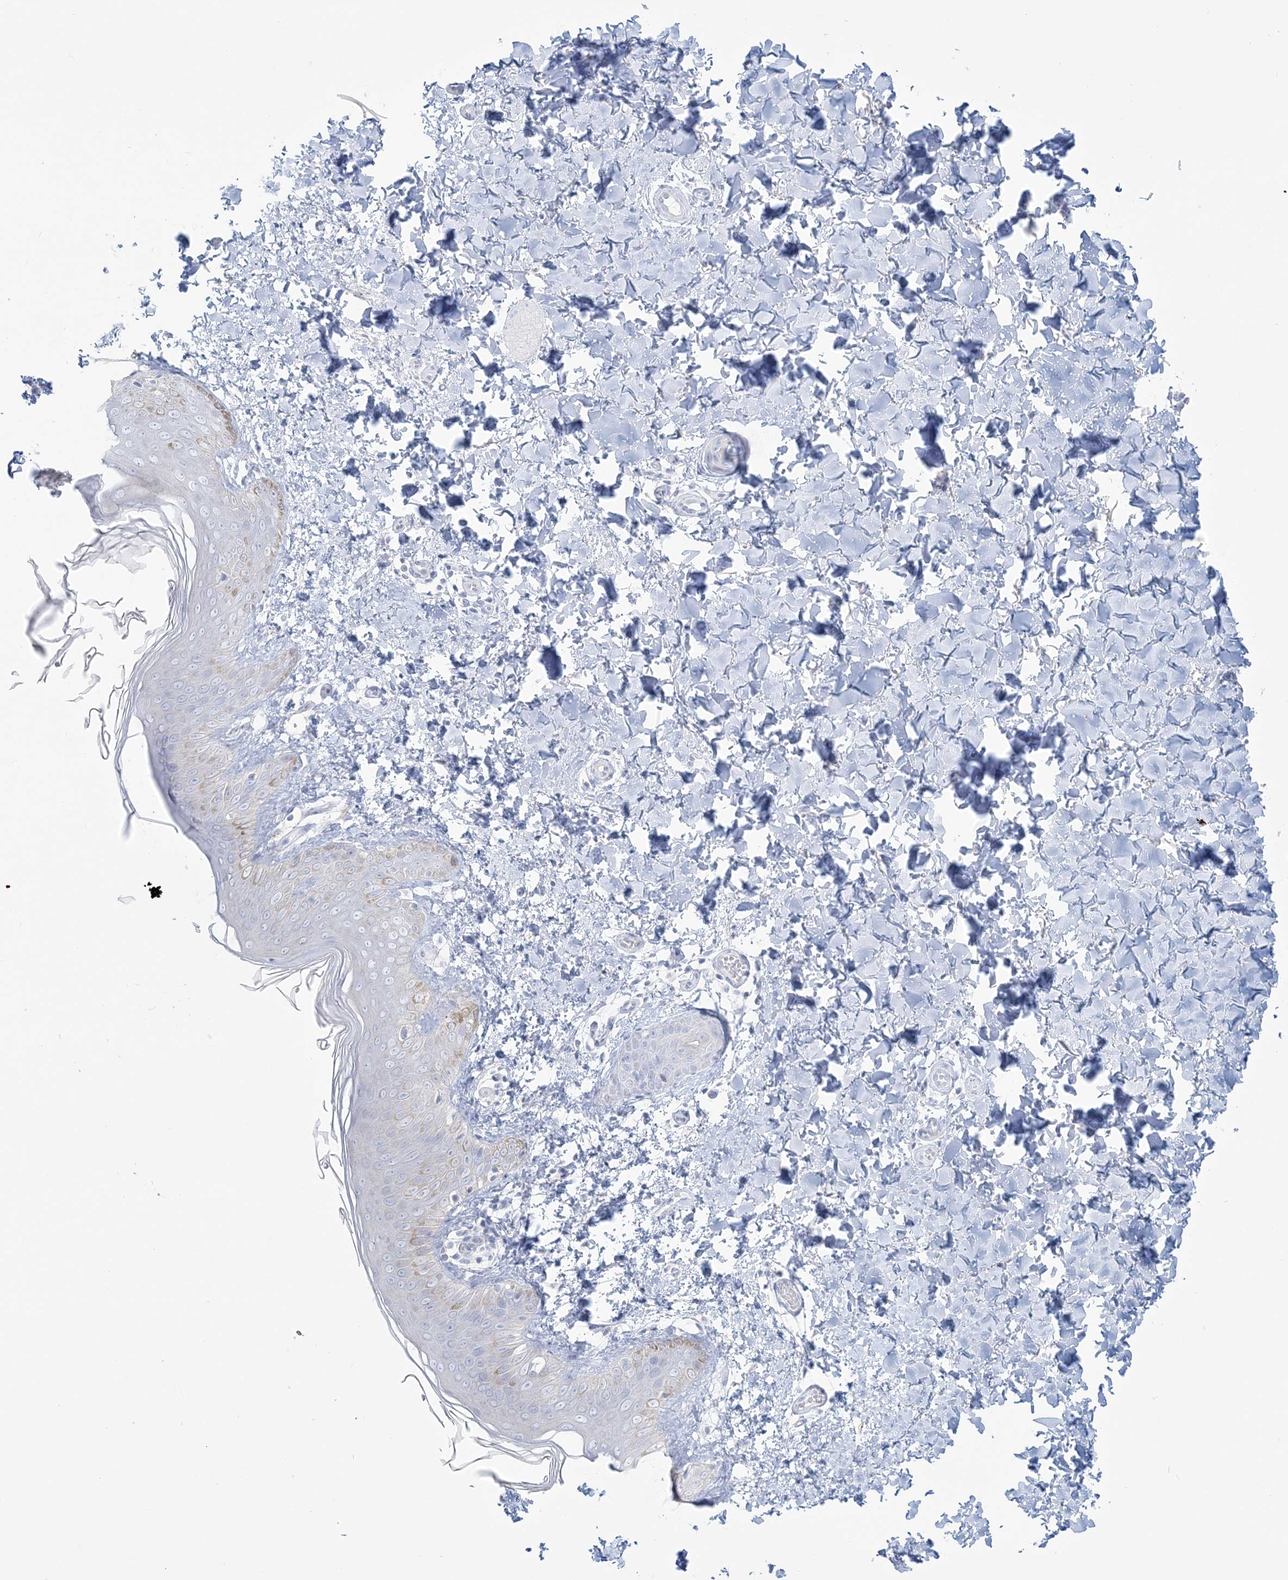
{"staining": {"intensity": "negative", "quantity": "none", "location": "none"}, "tissue": "skin", "cell_type": "Fibroblasts", "image_type": "normal", "snomed": [{"axis": "morphology", "description": "Normal tissue, NOS"}, {"axis": "topography", "description": "Skin"}], "caption": "Protein analysis of normal skin shows no significant staining in fibroblasts.", "gene": "ADGB", "patient": {"sex": "male", "age": 36}}